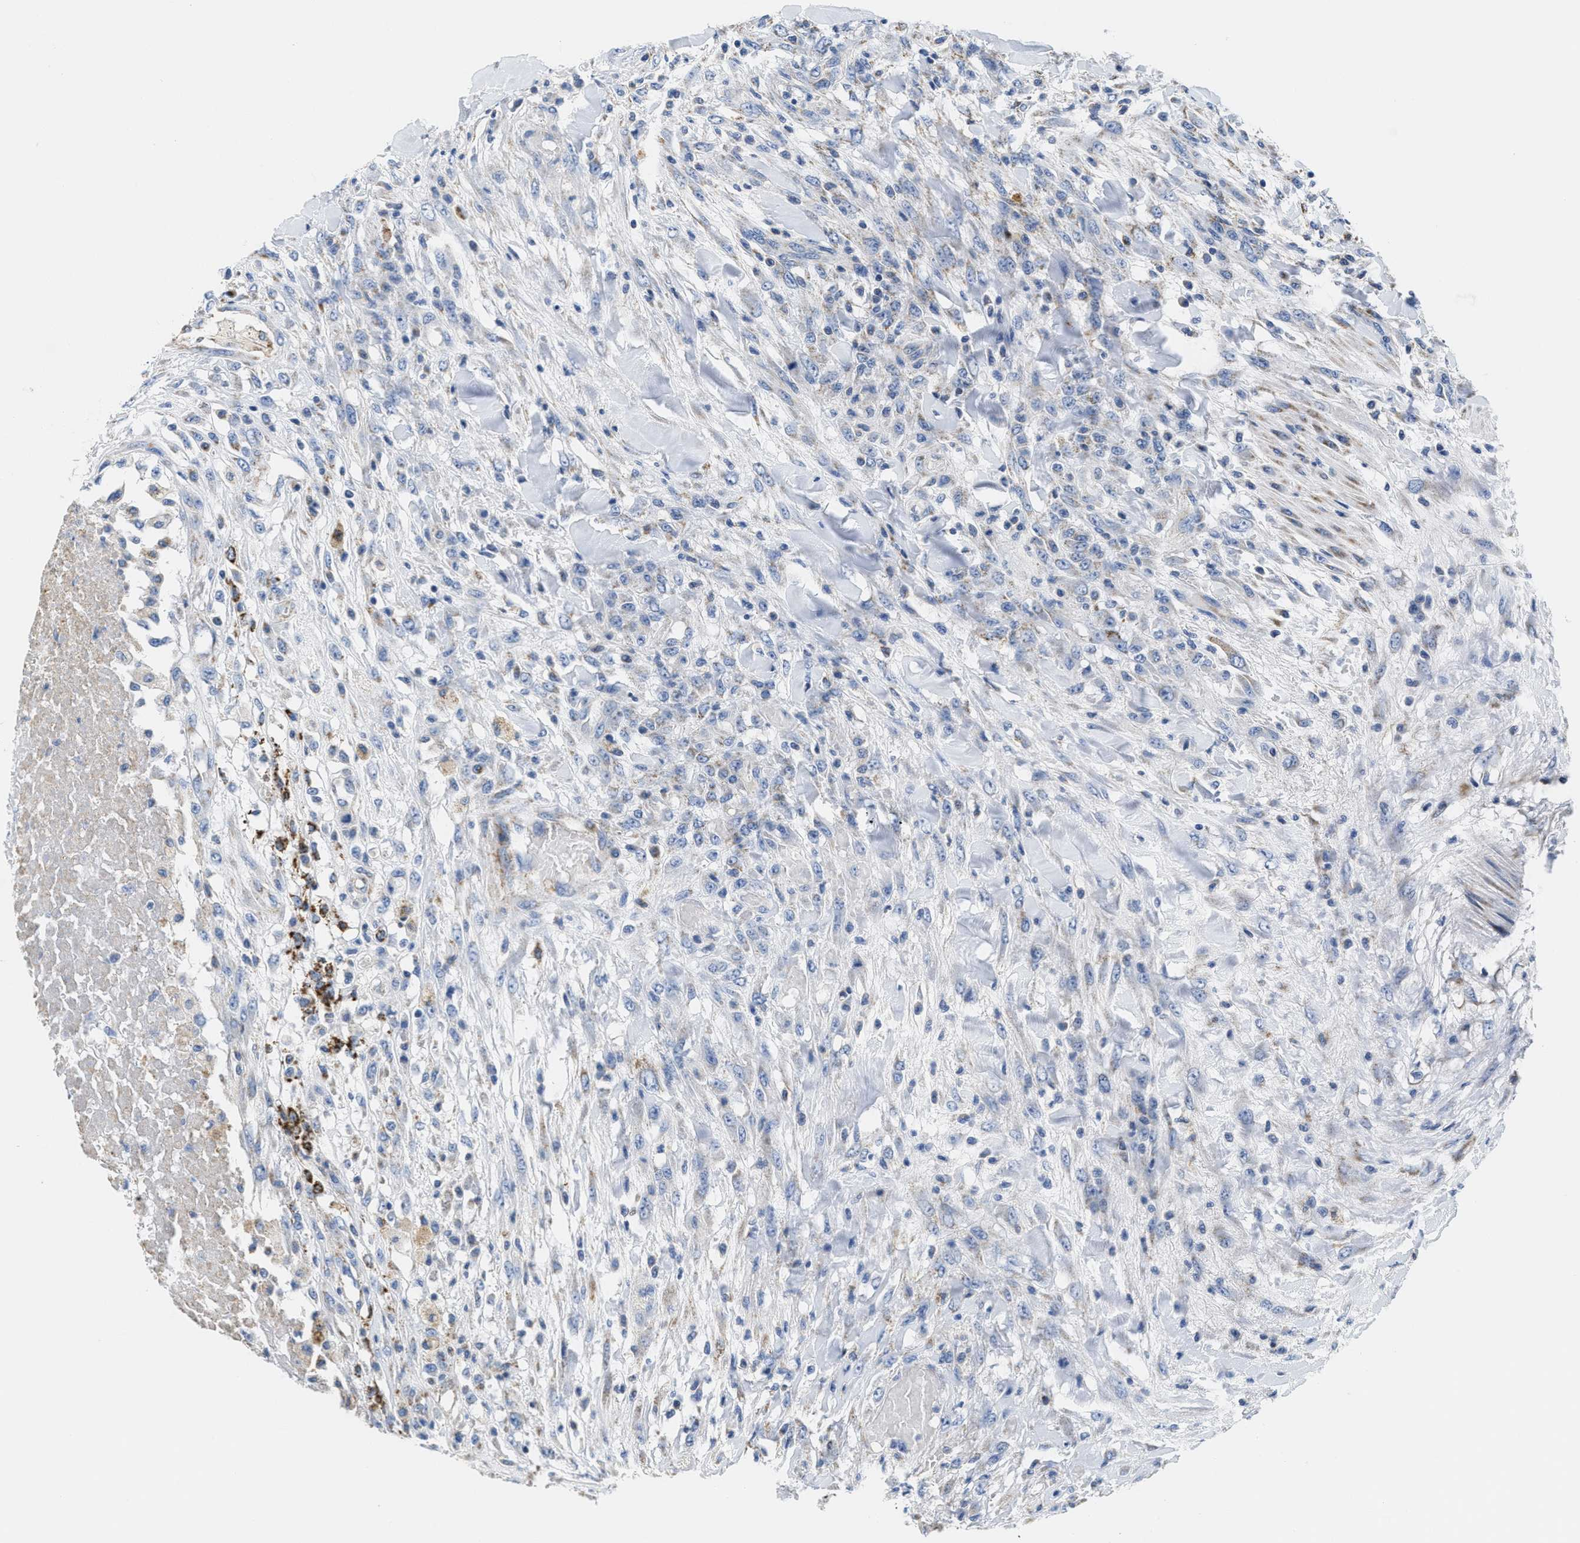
{"staining": {"intensity": "negative", "quantity": "none", "location": "none"}, "tissue": "testis cancer", "cell_type": "Tumor cells", "image_type": "cancer", "snomed": [{"axis": "morphology", "description": "Seminoma, NOS"}, {"axis": "topography", "description": "Testis"}], "caption": "DAB (3,3'-diaminobenzidine) immunohistochemical staining of human seminoma (testis) reveals no significant expression in tumor cells.", "gene": "KCNJ5", "patient": {"sex": "male", "age": 59}}